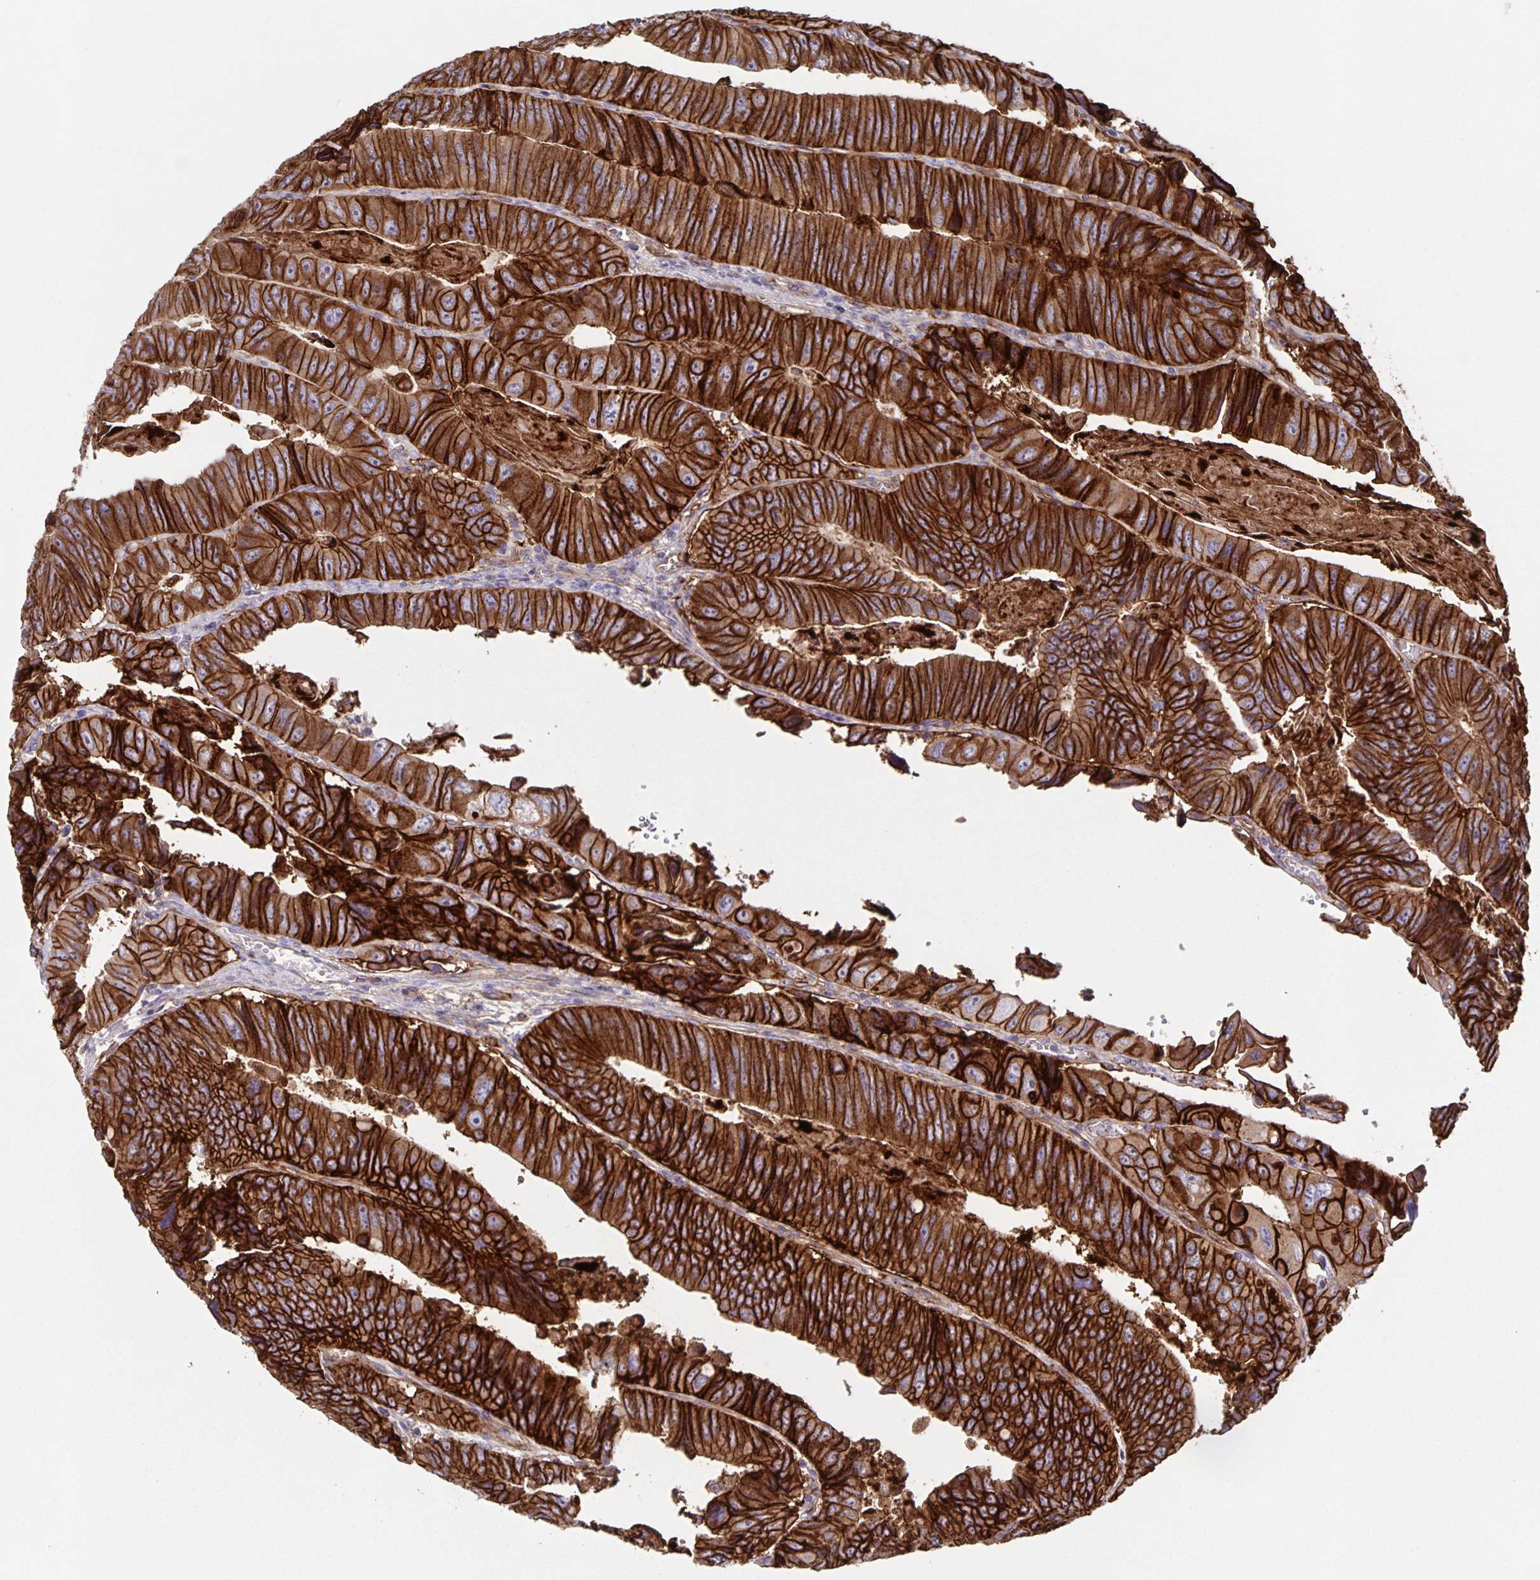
{"staining": {"intensity": "strong", "quantity": ">75%", "location": "cytoplasmic/membranous"}, "tissue": "colorectal cancer", "cell_type": "Tumor cells", "image_type": "cancer", "snomed": [{"axis": "morphology", "description": "Adenocarcinoma, NOS"}, {"axis": "topography", "description": "Colon"}], "caption": "Immunohistochemical staining of colorectal adenocarcinoma shows high levels of strong cytoplasmic/membranous expression in about >75% of tumor cells.", "gene": "ITGA2", "patient": {"sex": "female", "age": 84}}